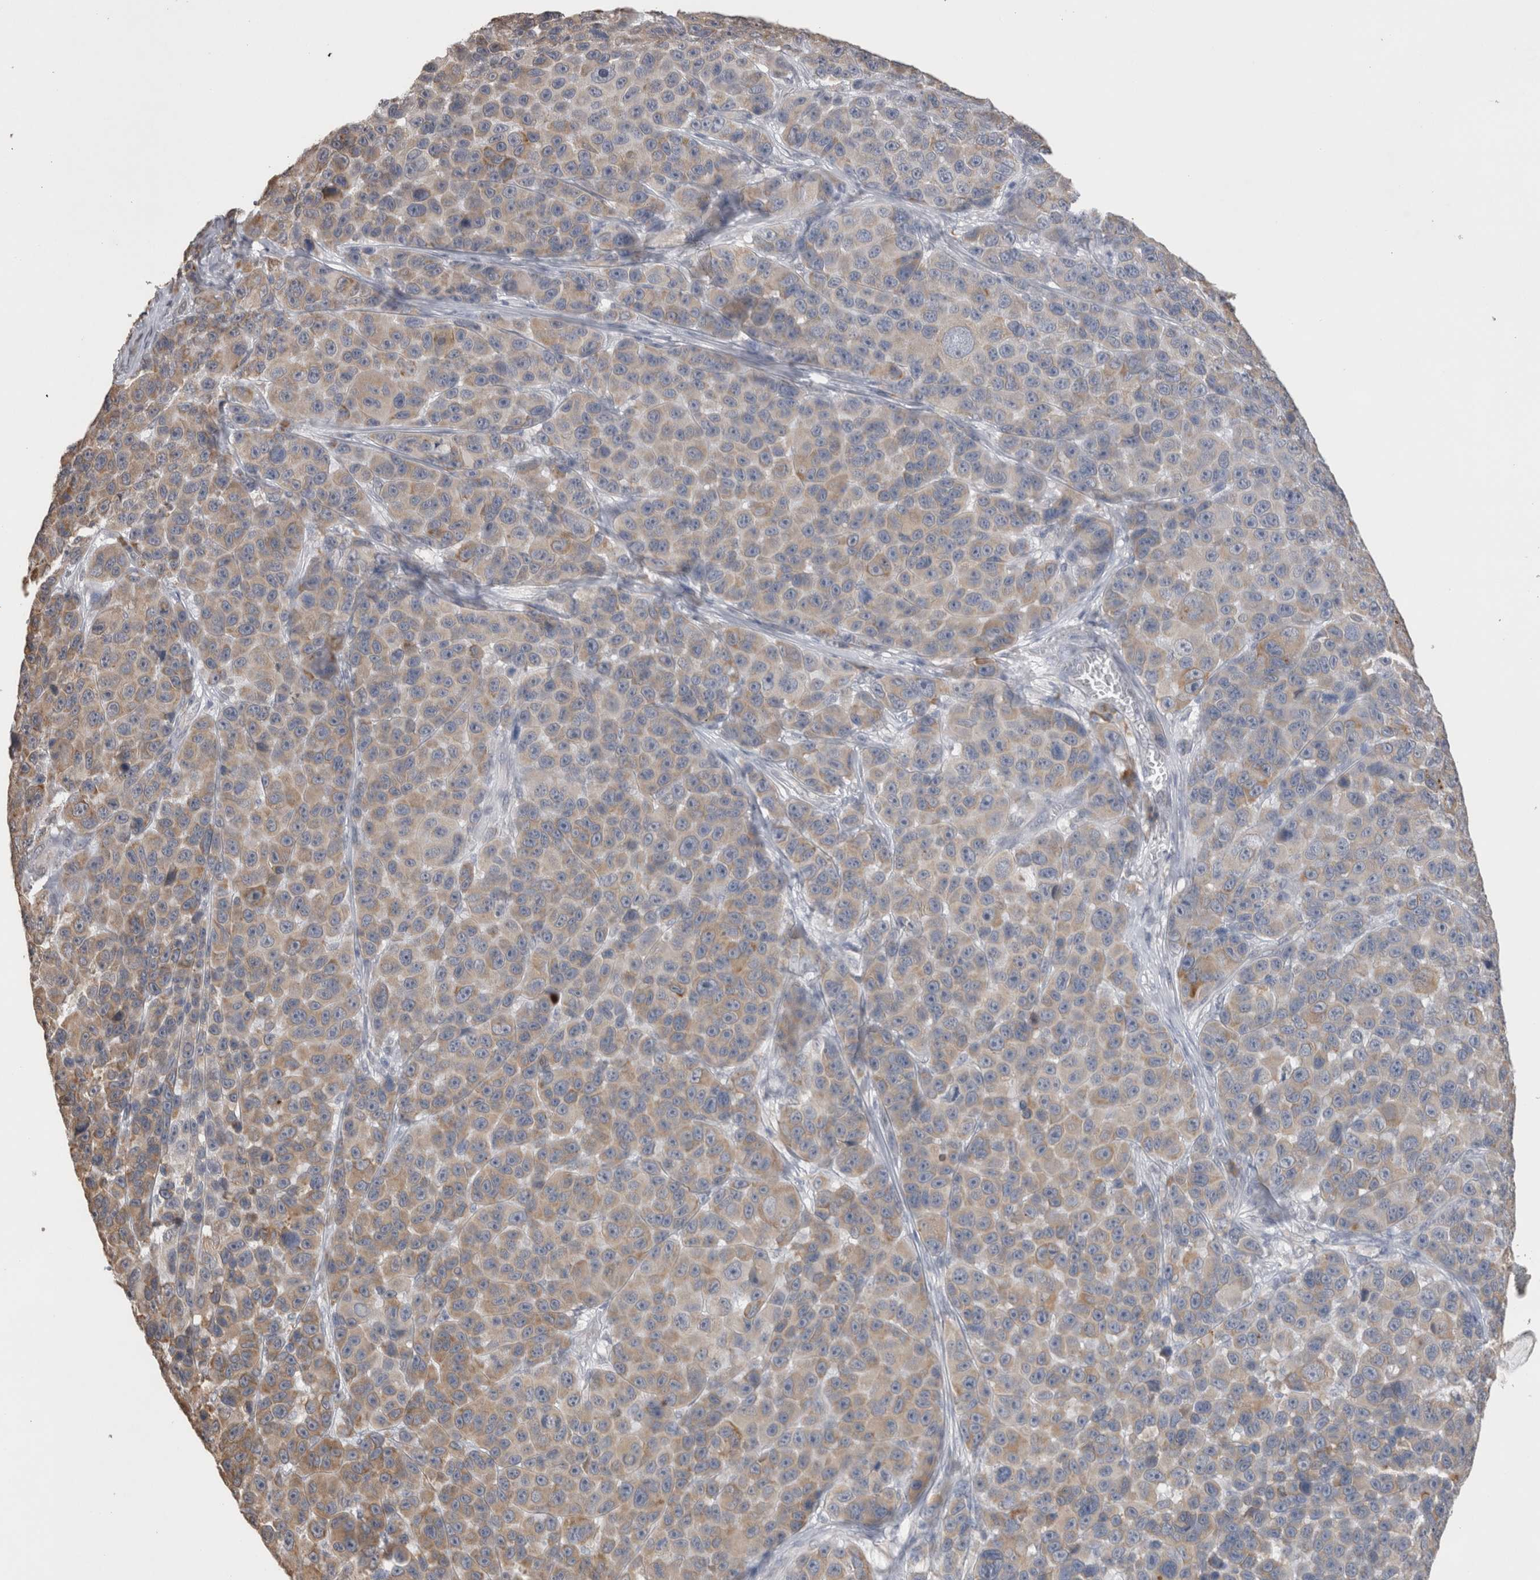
{"staining": {"intensity": "weak", "quantity": "<25%", "location": "cytoplasmic/membranous"}, "tissue": "melanoma", "cell_type": "Tumor cells", "image_type": "cancer", "snomed": [{"axis": "morphology", "description": "Malignant melanoma, NOS"}, {"axis": "topography", "description": "Skin"}], "caption": "The histopathology image exhibits no significant expression in tumor cells of melanoma.", "gene": "NOMO1", "patient": {"sex": "male", "age": 53}}